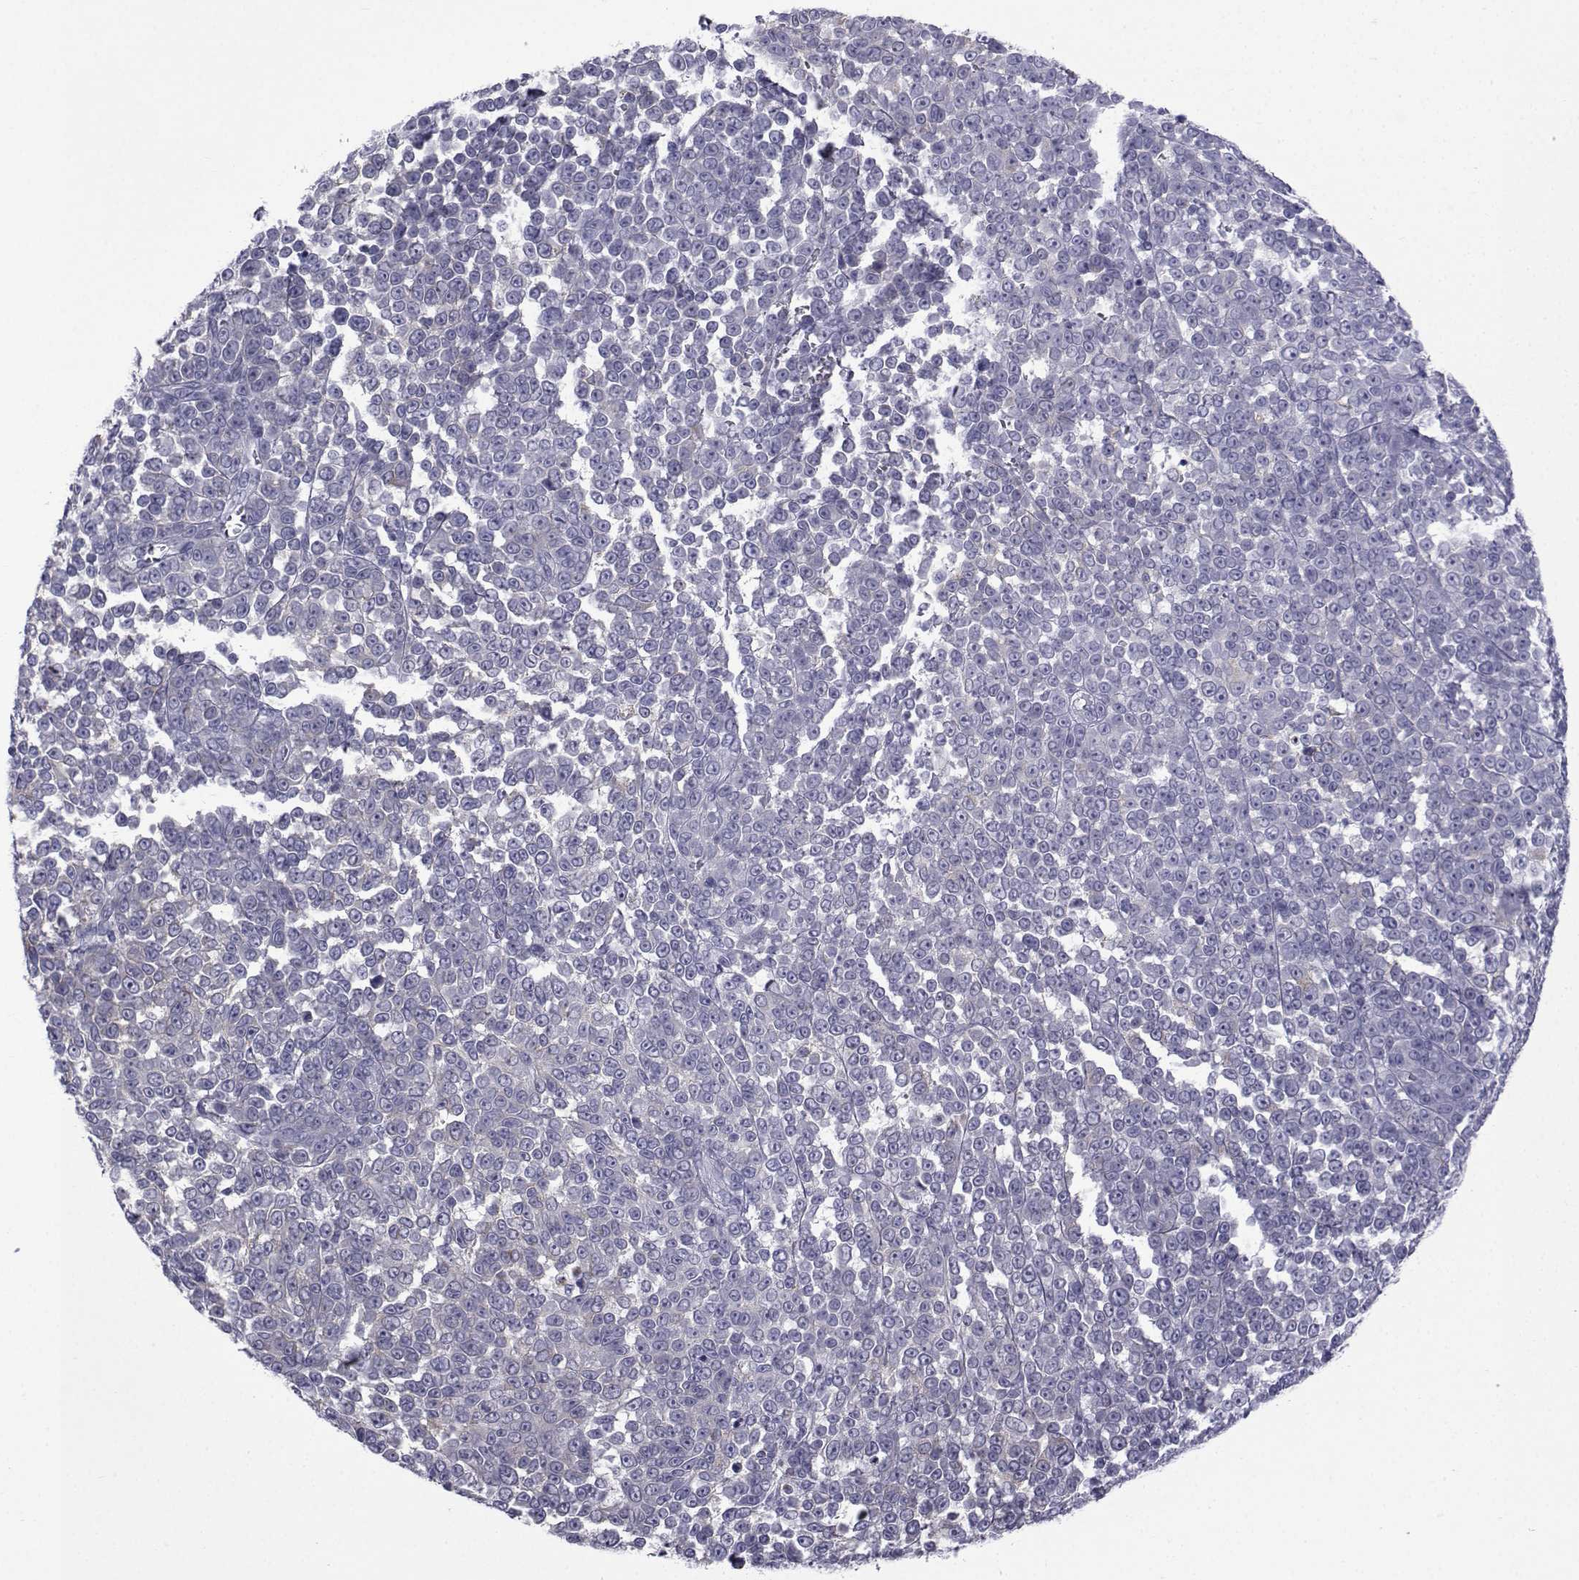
{"staining": {"intensity": "negative", "quantity": "none", "location": "none"}, "tissue": "melanoma", "cell_type": "Tumor cells", "image_type": "cancer", "snomed": [{"axis": "morphology", "description": "Malignant melanoma, NOS"}, {"axis": "topography", "description": "Skin"}], "caption": "DAB (3,3'-diaminobenzidine) immunohistochemical staining of melanoma shows no significant positivity in tumor cells. (Stains: DAB (3,3'-diaminobenzidine) IHC with hematoxylin counter stain, Microscopy: brightfield microscopy at high magnification).", "gene": "PDE6H", "patient": {"sex": "female", "age": 95}}